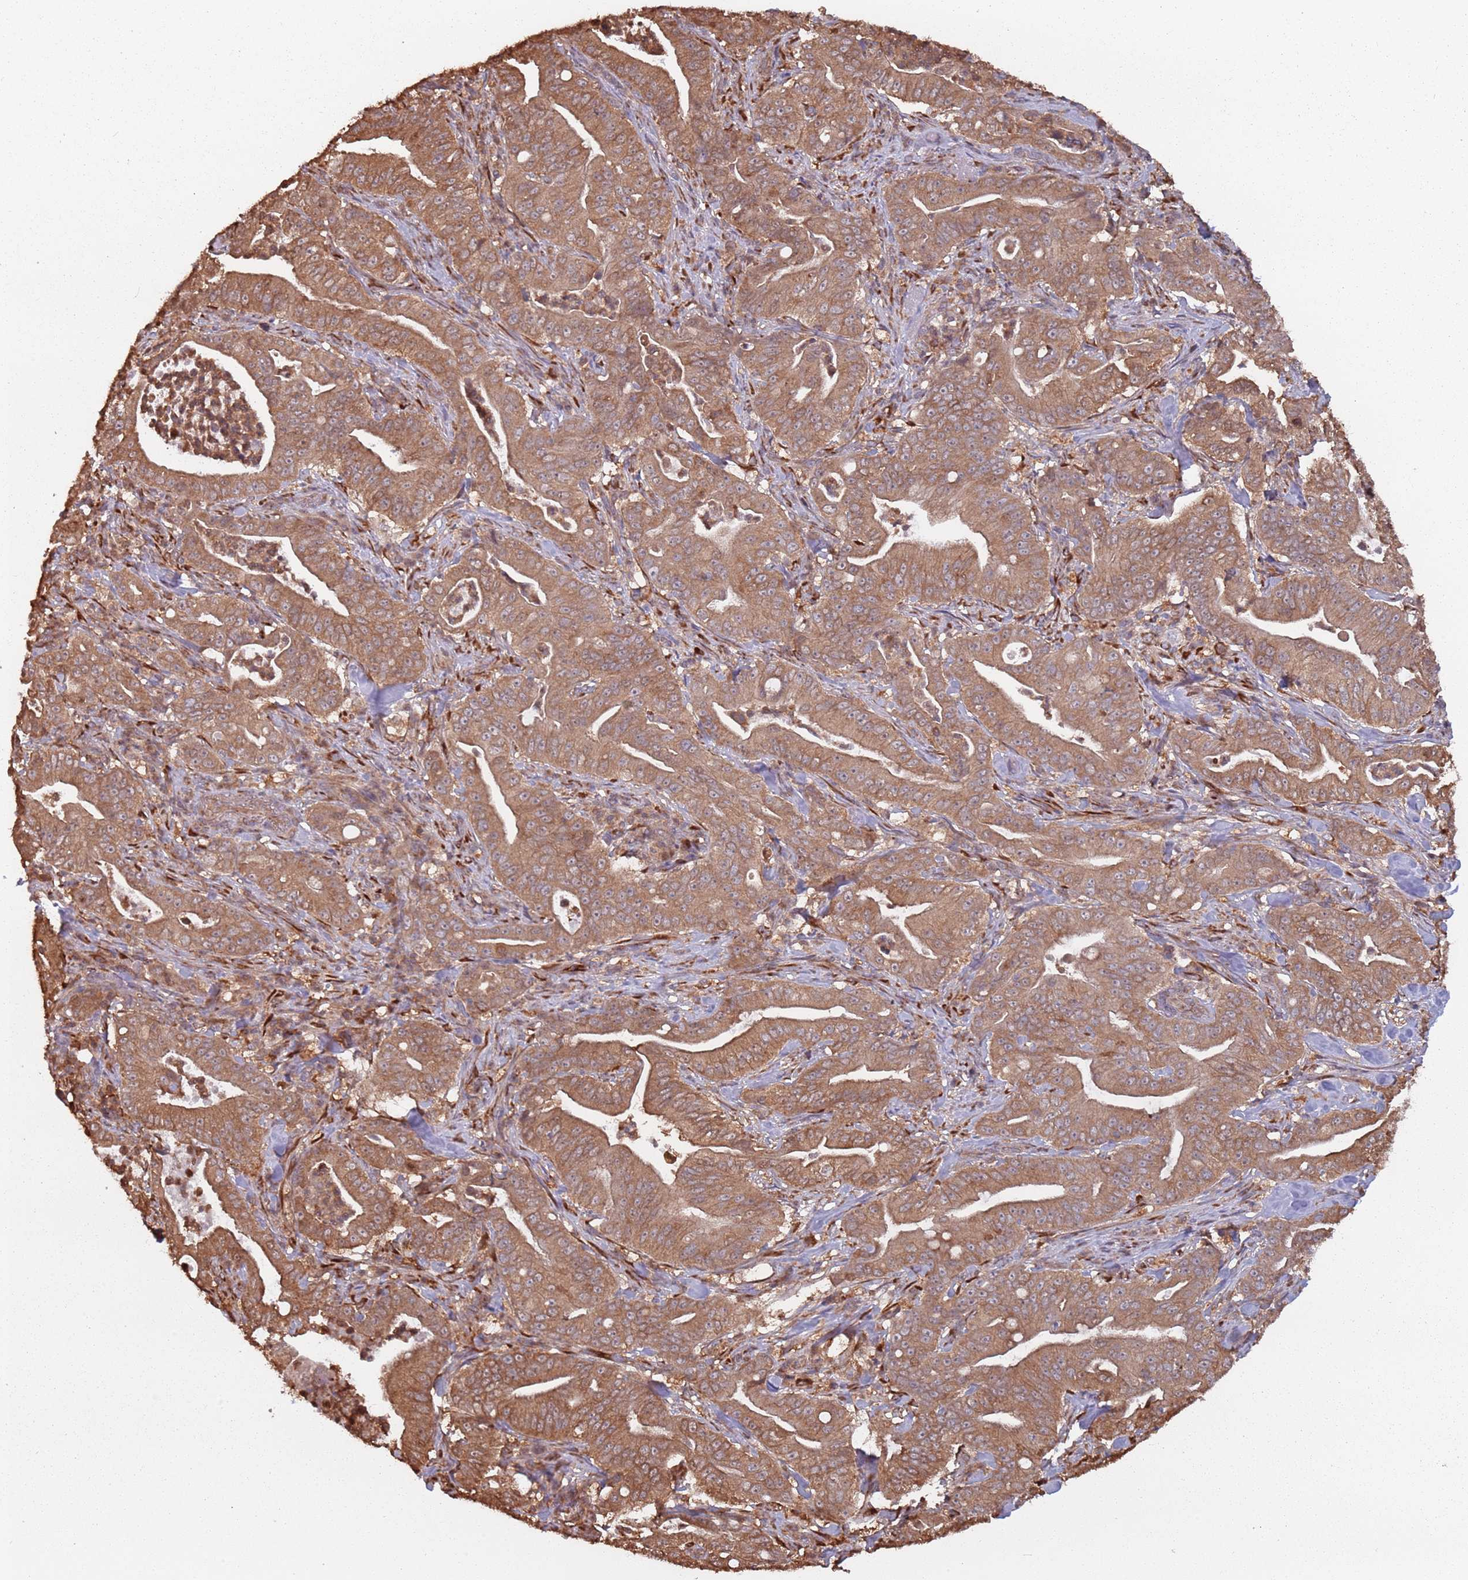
{"staining": {"intensity": "moderate", "quantity": ">75%", "location": "cytoplasmic/membranous"}, "tissue": "pancreatic cancer", "cell_type": "Tumor cells", "image_type": "cancer", "snomed": [{"axis": "morphology", "description": "Adenocarcinoma, NOS"}, {"axis": "topography", "description": "Pancreas"}], "caption": "Protein expression analysis of human pancreatic adenocarcinoma reveals moderate cytoplasmic/membranous expression in about >75% of tumor cells.", "gene": "COG4", "patient": {"sex": "male", "age": 71}}